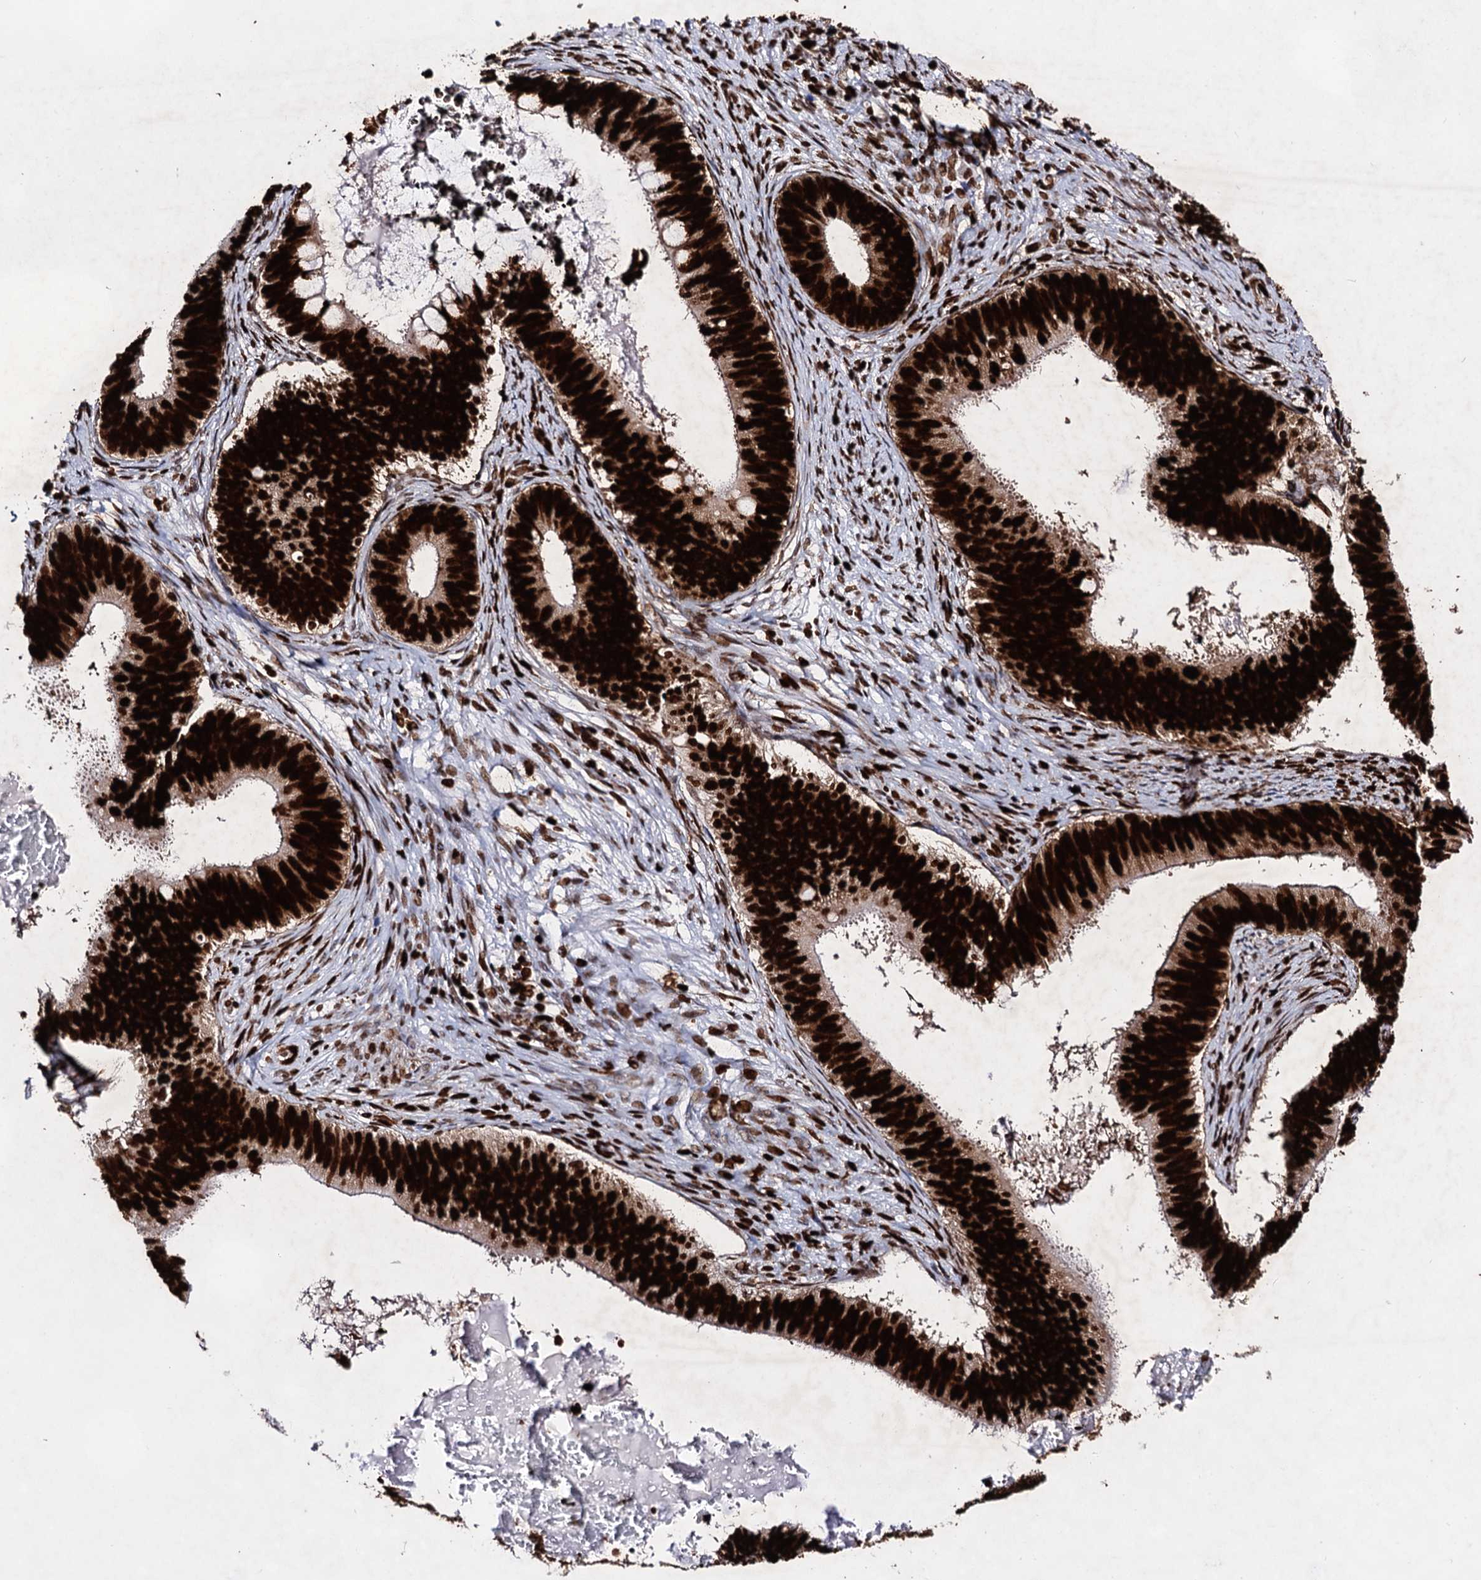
{"staining": {"intensity": "strong", "quantity": ">75%", "location": "nuclear"}, "tissue": "cervical cancer", "cell_type": "Tumor cells", "image_type": "cancer", "snomed": [{"axis": "morphology", "description": "Adenocarcinoma, NOS"}, {"axis": "topography", "description": "Cervix"}], "caption": "Adenocarcinoma (cervical) stained for a protein reveals strong nuclear positivity in tumor cells.", "gene": "HMGB2", "patient": {"sex": "female", "age": 42}}